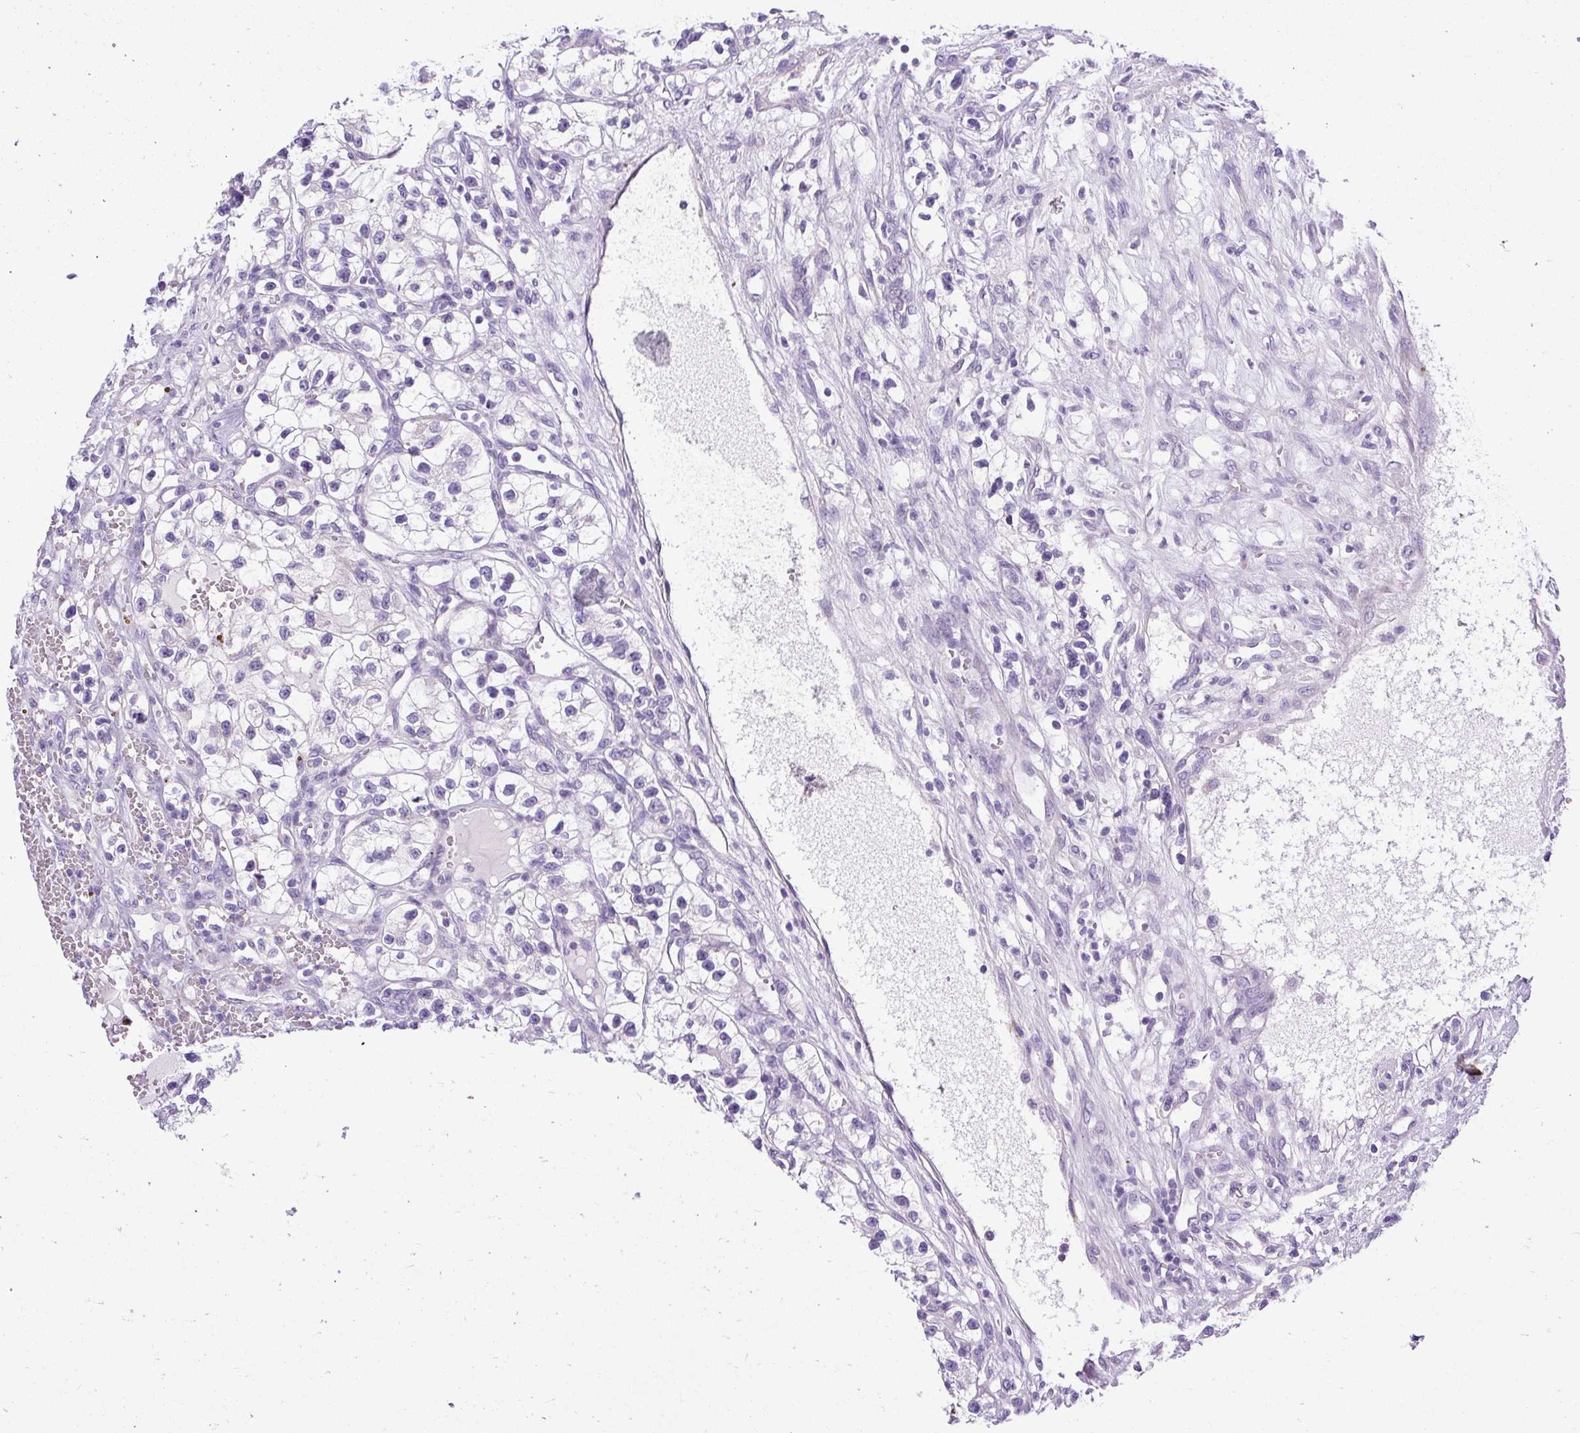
{"staining": {"intensity": "negative", "quantity": "none", "location": "none"}, "tissue": "renal cancer", "cell_type": "Tumor cells", "image_type": "cancer", "snomed": [{"axis": "morphology", "description": "Adenocarcinoma, NOS"}, {"axis": "topography", "description": "Kidney"}], "caption": "Tumor cells show no significant positivity in renal adenocarcinoma.", "gene": "SYBU", "patient": {"sex": "female", "age": 57}}